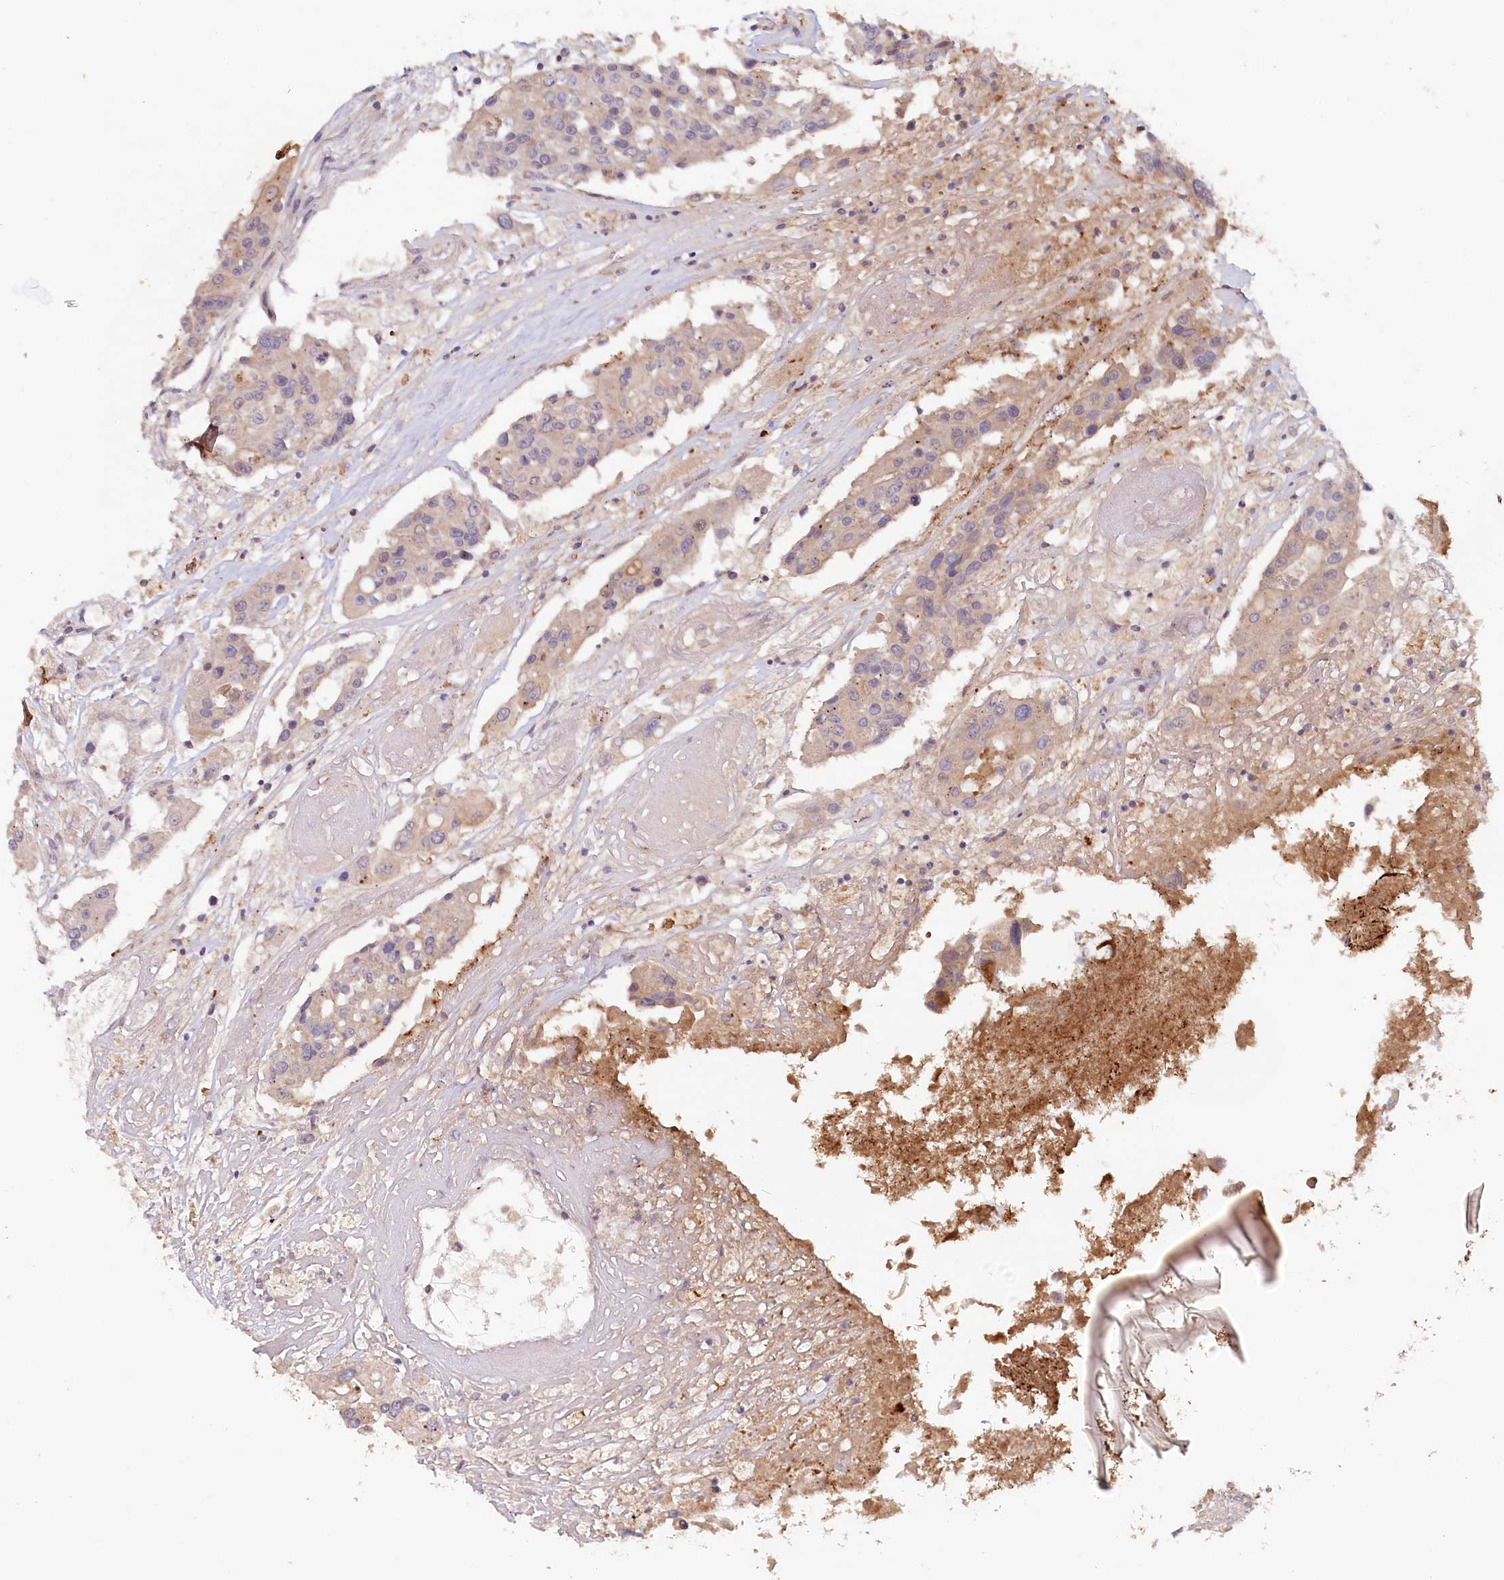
{"staining": {"intensity": "weak", "quantity": "25%-75%", "location": "cytoplasmic/membranous"}, "tissue": "colorectal cancer", "cell_type": "Tumor cells", "image_type": "cancer", "snomed": [{"axis": "morphology", "description": "Adenocarcinoma, NOS"}, {"axis": "topography", "description": "Colon"}], "caption": "Human colorectal cancer stained for a protein (brown) shows weak cytoplasmic/membranous positive expression in approximately 25%-75% of tumor cells.", "gene": "PSAPL1", "patient": {"sex": "male", "age": 77}}